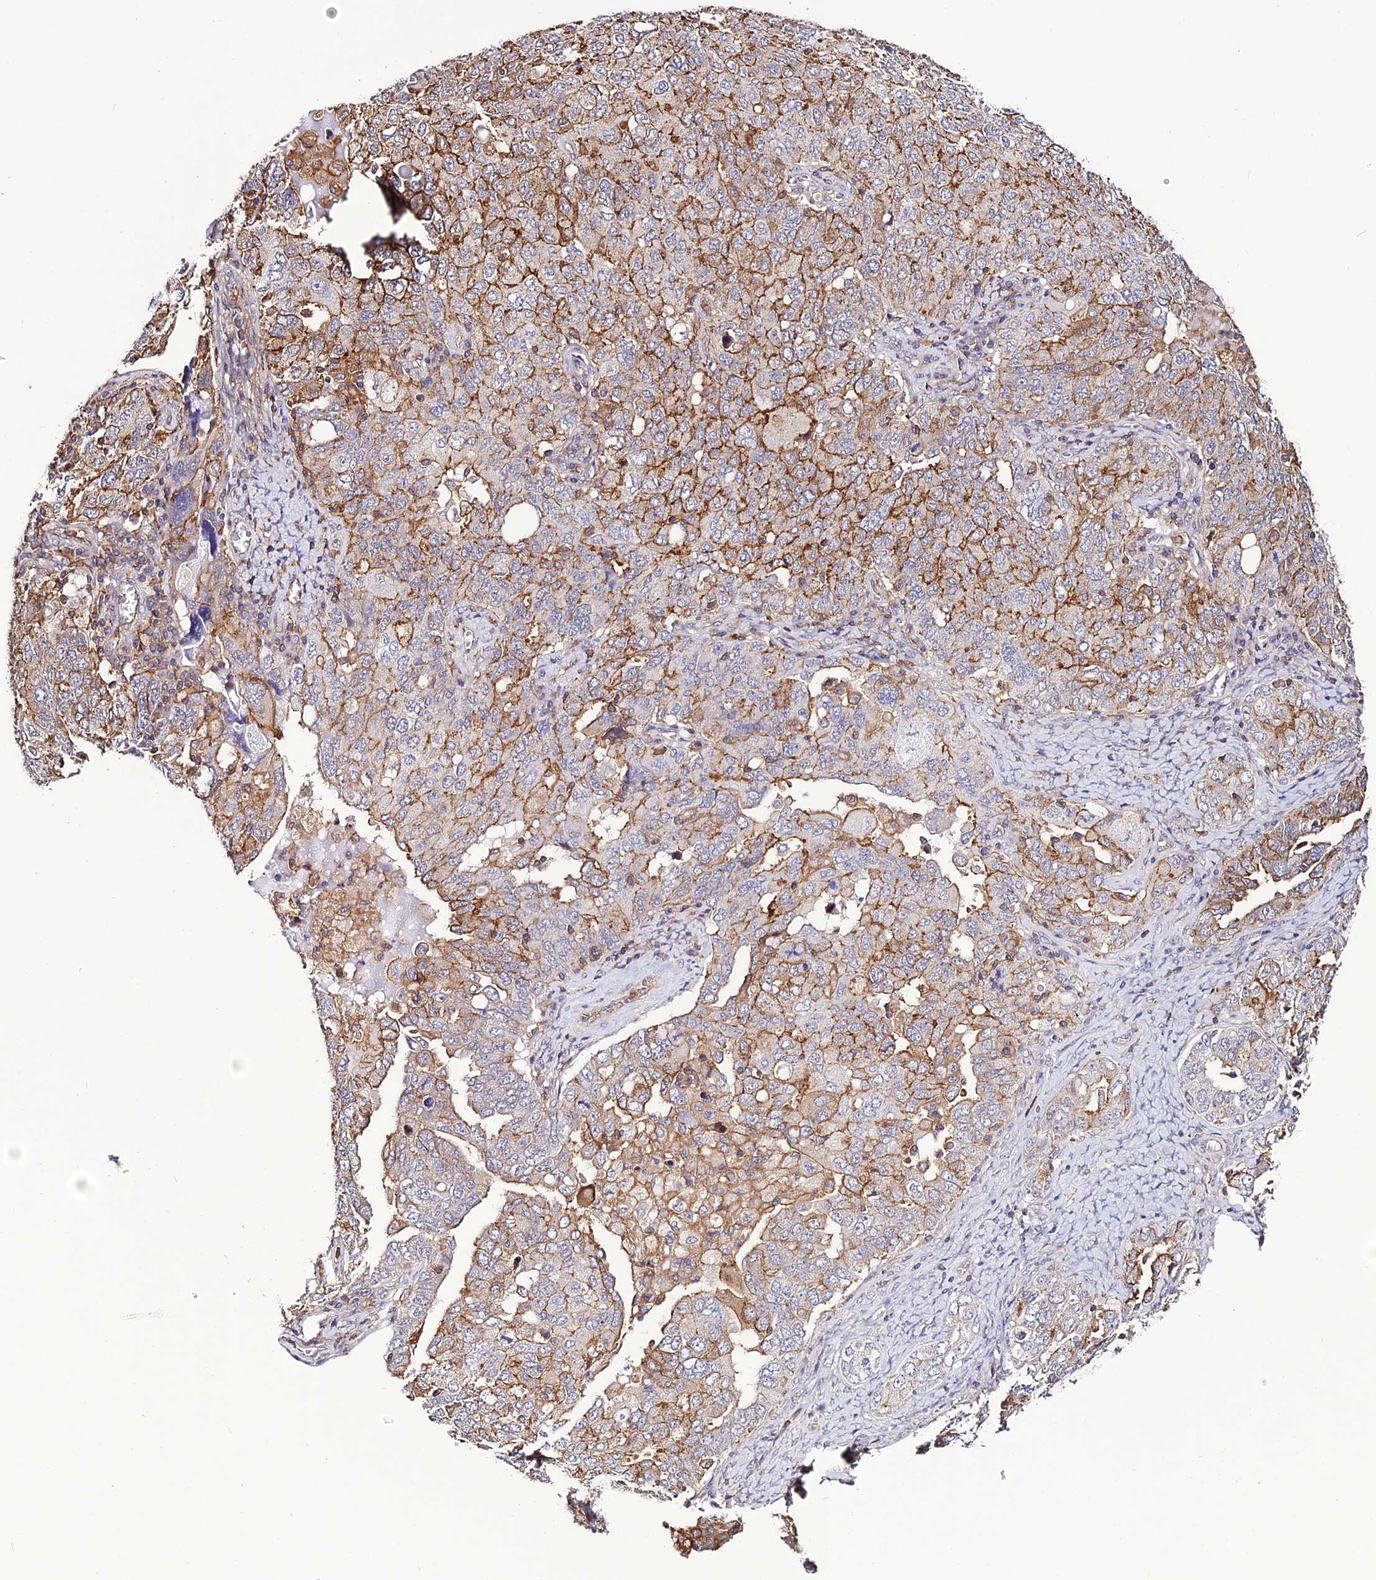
{"staining": {"intensity": "moderate", "quantity": ">75%", "location": "cytoplasmic/membranous"}, "tissue": "ovarian cancer", "cell_type": "Tumor cells", "image_type": "cancer", "snomed": [{"axis": "morphology", "description": "Carcinoma, endometroid"}, {"axis": "topography", "description": "Ovary"}], "caption": "Ovarian cancer (endometroid carcinoma) stained with a protein marker demonstrates moderate staining in tumor cells.", "gene": "USP17L15", "patient": {"sex": "female", "age": 62}}